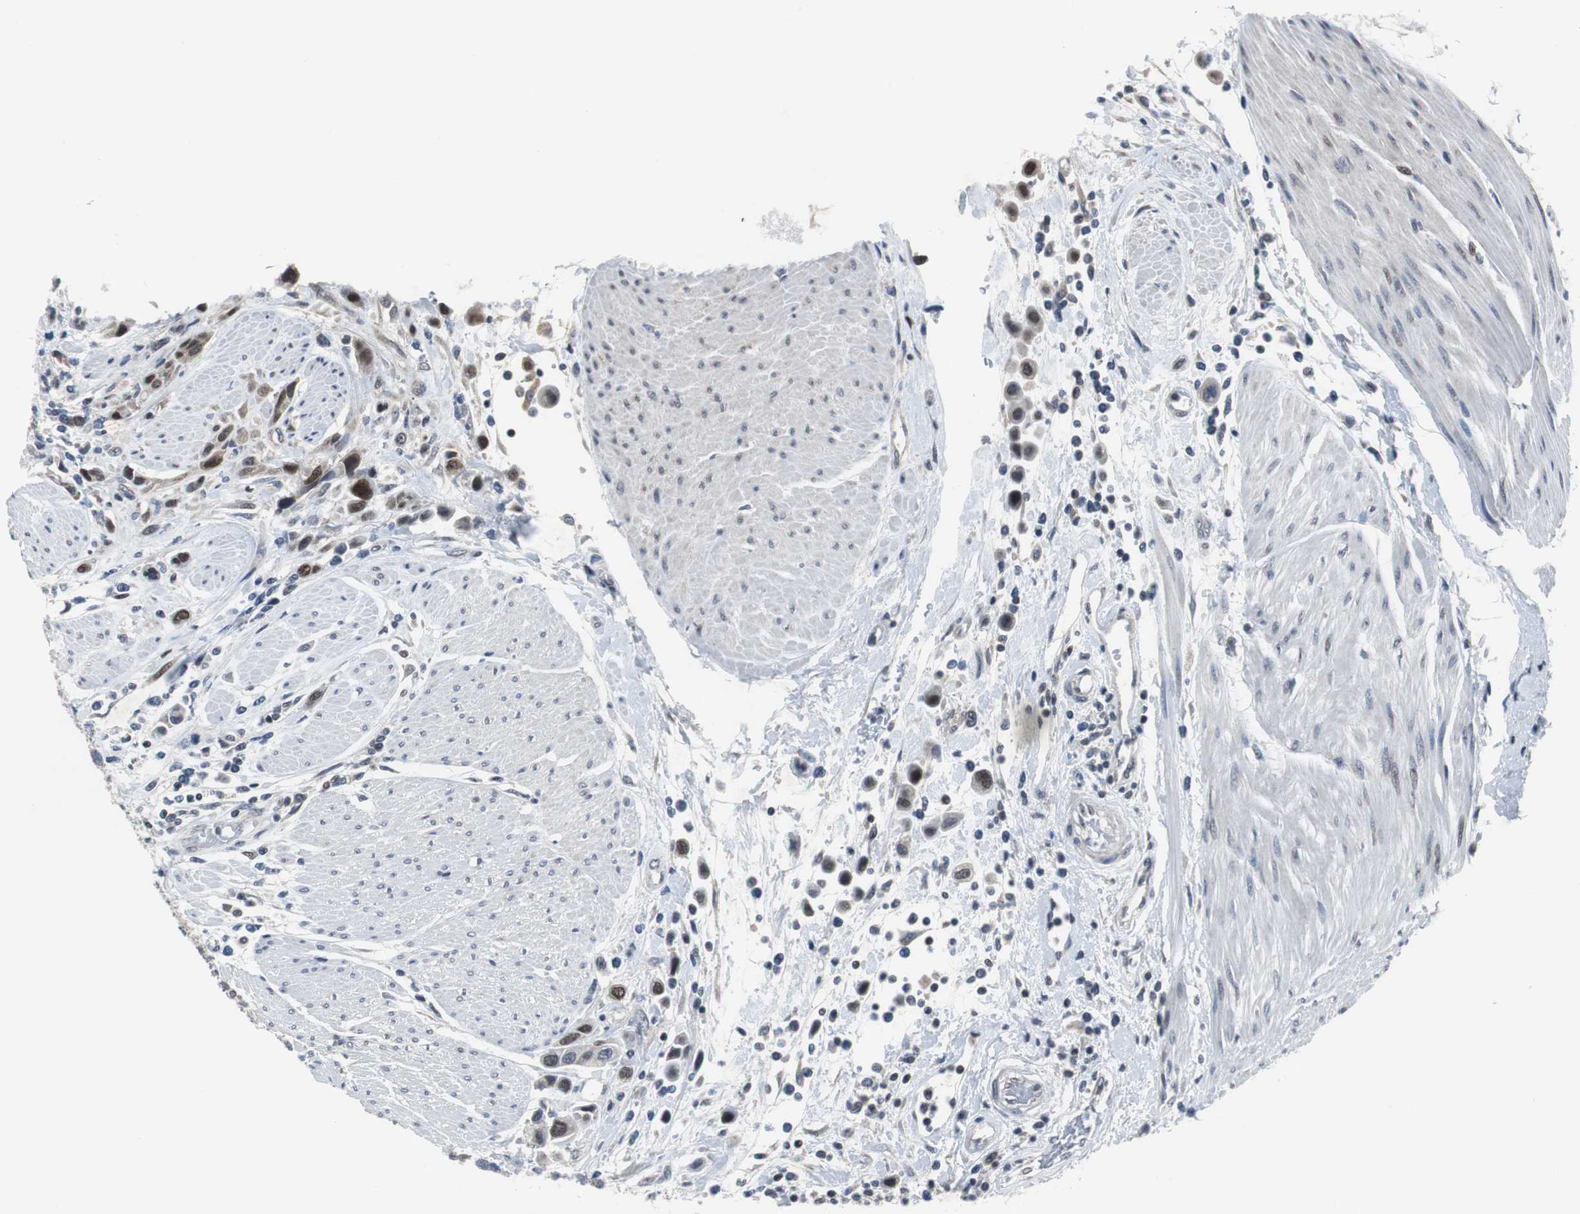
{"staining": {"intensity": "strong", "quantity": "25%-75%", "location": "nuclear"}, "tissue": "urothelial cancer", "cell_type": "Tumor cells", "image_type": "cancer", "snomed": [{"axis": "morphology", "description": "Urothelial carcinoma, High grade"}, {"axis": "topography", "description": "Urinary bladder"}], "caption": "Protein staining of urothelial cancer tissue displays strong nuclear staining in about 25%-75% of tumor cells. Using DAB (3,3'-diaminobenzidine) (brown) and hematoxylin (blue) stains, captured at high magnification using brightfield microscopy.", "gene": "TP63", "patient": {"sex": "male", "age": 50}}